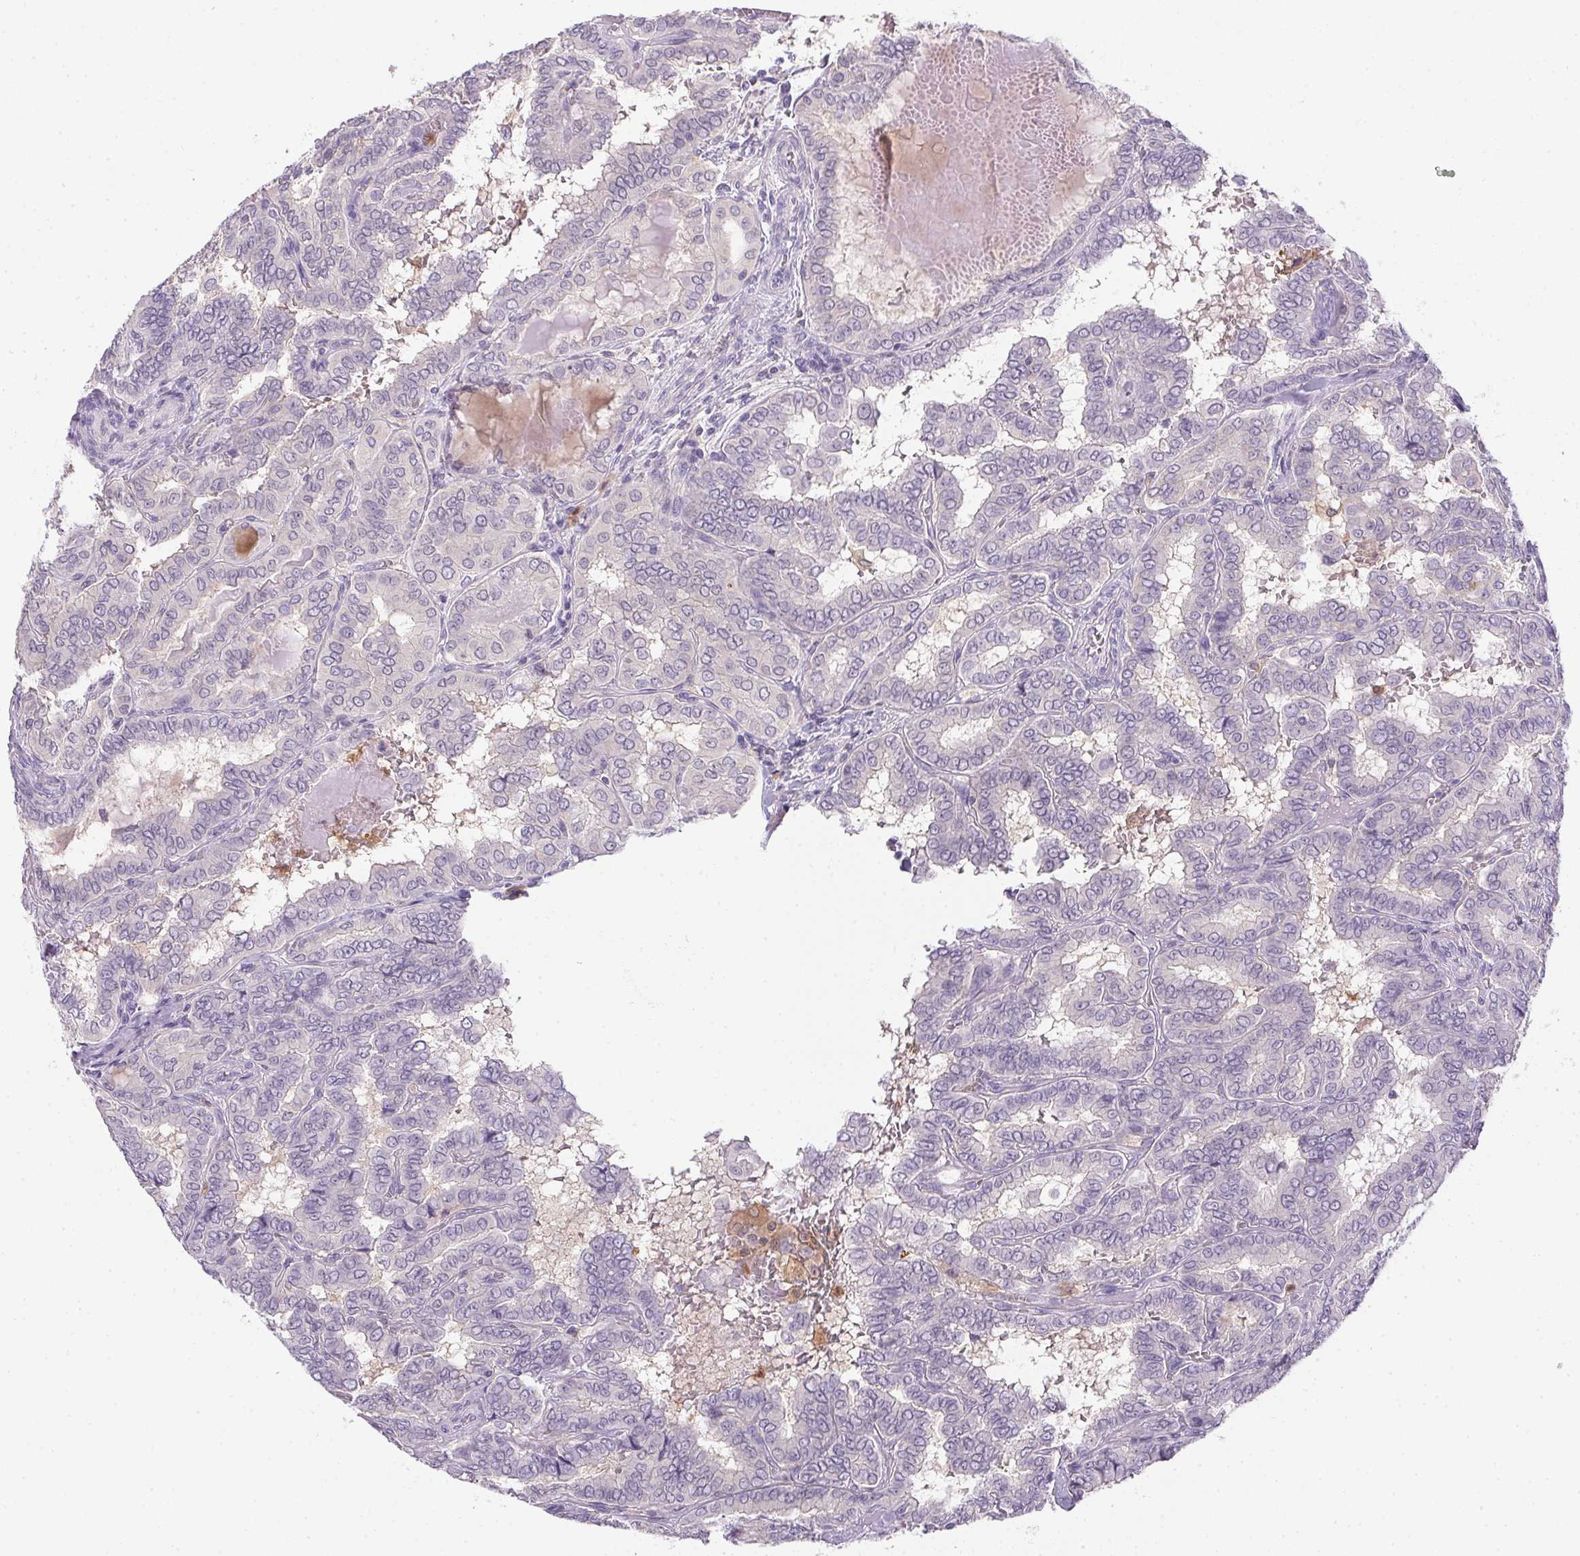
{"staining": {"intensity": "negative", "quantity": "none", "location": "none"}, "tissue": "thyroid cancer", "cell_type": "Tumor cells", "image_type": "cancer", "snomed": [{"axis": "morphology", "description": "Papillary adenocarcinoma, NOS"}, {"axis": "topography", "description": "Thyroid gland"}], "caption": "A histopathology image of human thyroid papillary adenocarcinoma is negative for staining in tumor cells.", "gene": "DNAJC5G", "patient": {"sex": "female", "age": 46}}